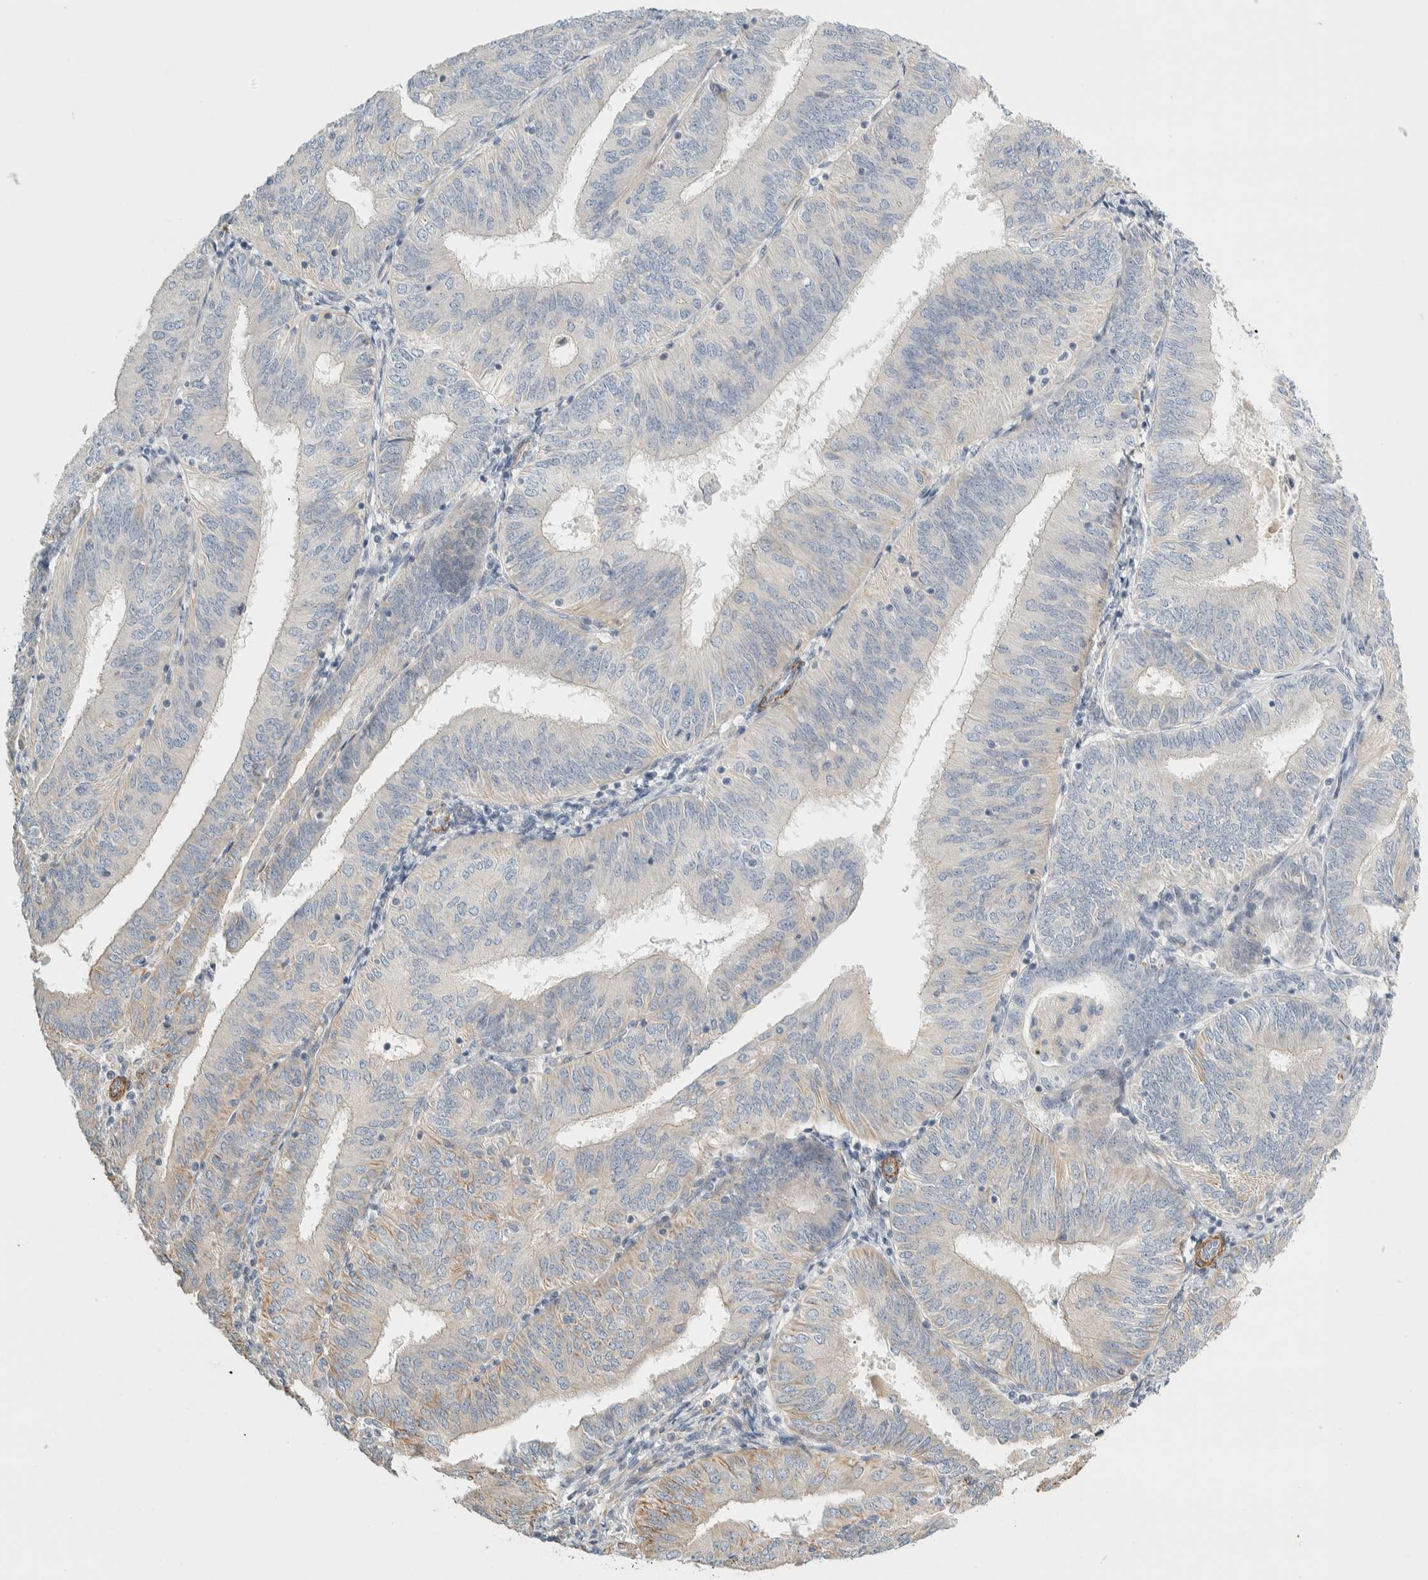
{"staining": {"intensity": "negative", "quantity": "none", "location": "none"}, "tissue": "endometrial cancer", "cell_type": "Tumor cells", "image_type": "cancer", "snomed": [{"axis": "morphology", "description": "Adenocarcinoma, NOS"}, {"axis": "topography", "description": "Endometrium"}], "caption": "Tumor cells are negative for protein expression in human endometrial cancer (adenocarcinoma).", "gene": "CDR2", "patient": {"sex": "female", "age": 58}}